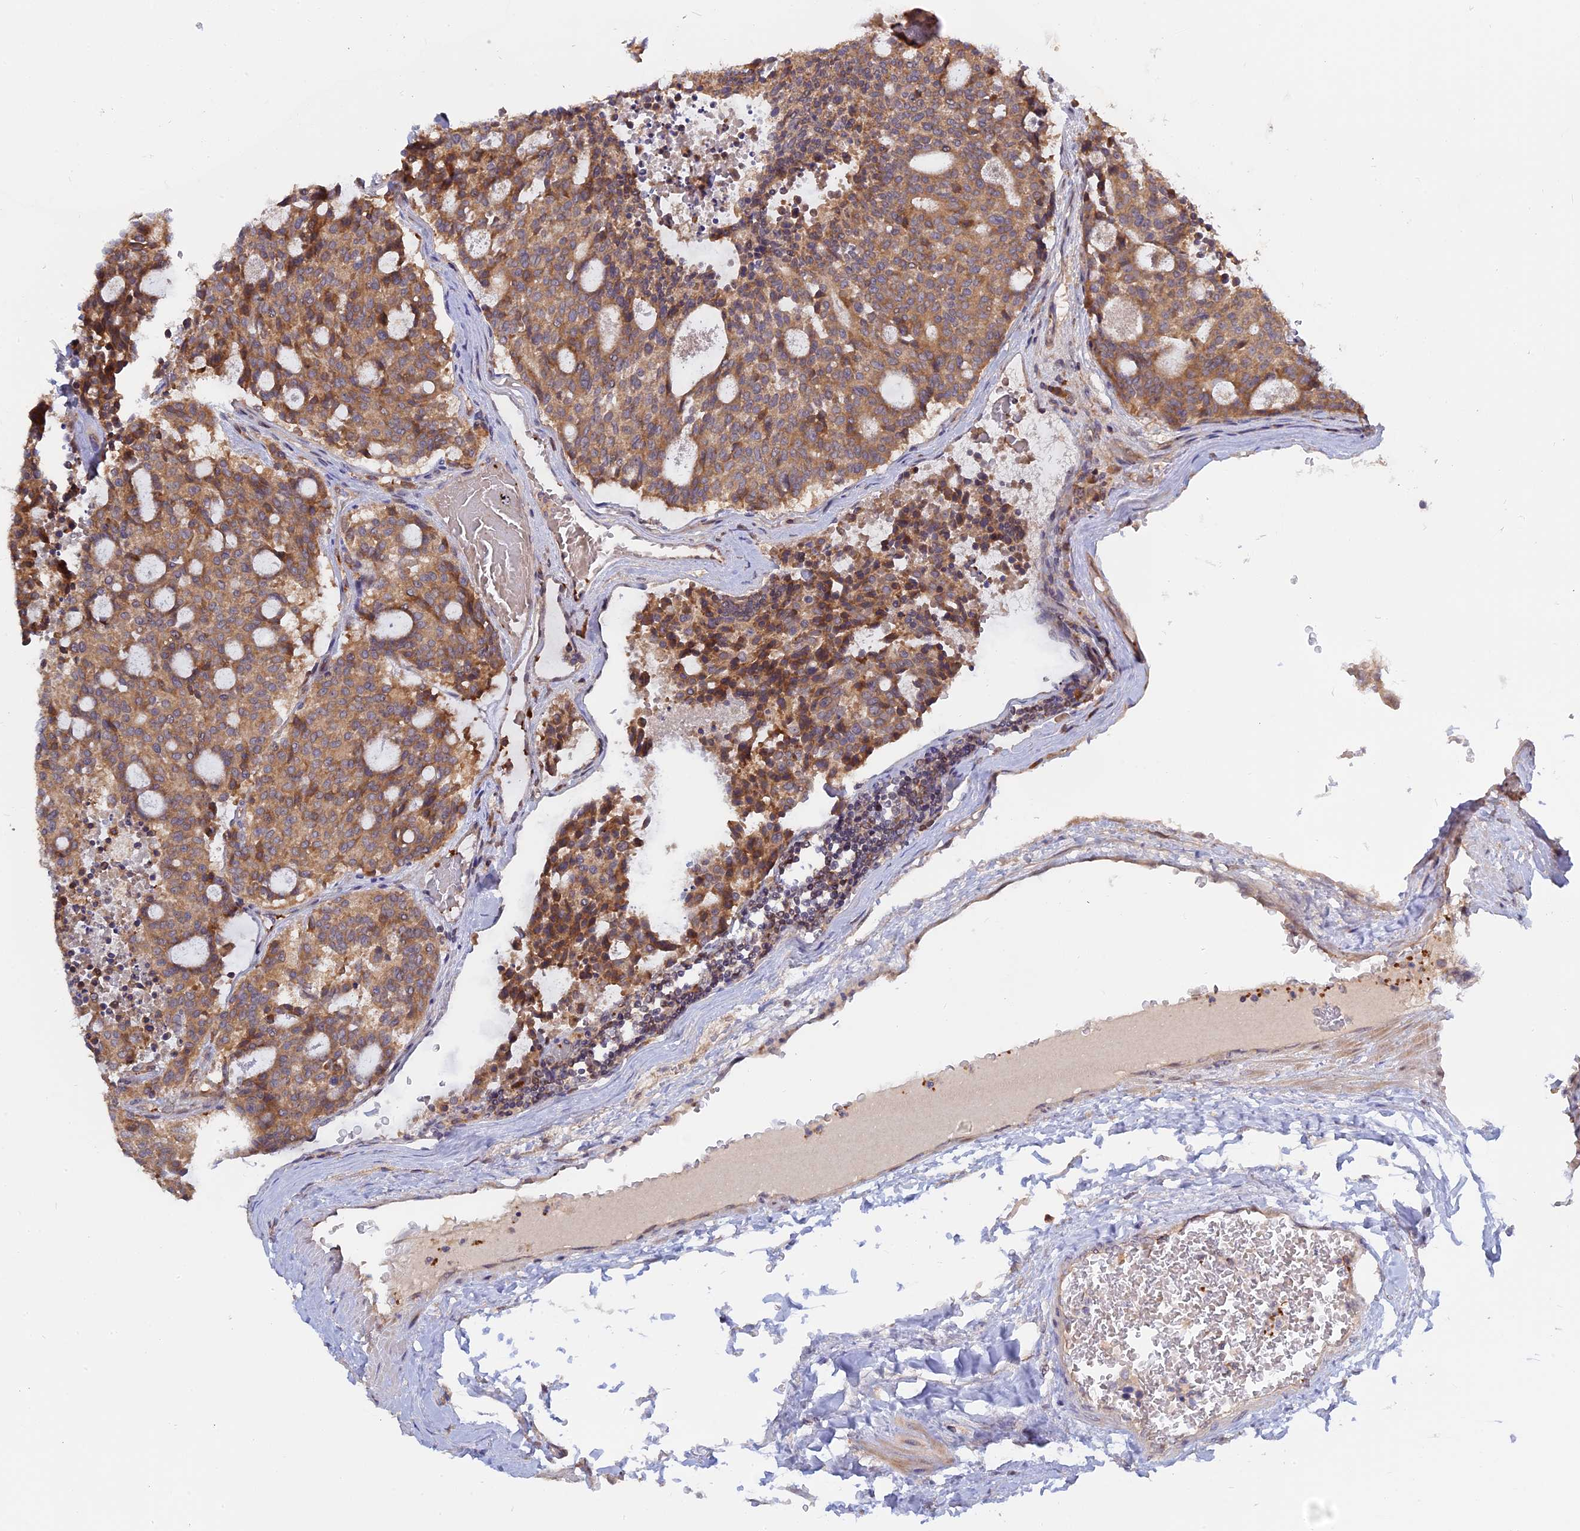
{"staining": {"intensity": "moderate", "quantity": ">75%", "location": "cytoplasmic/membranous"}, "tissue": "carcinoid", "cell_type": "Tumor cells", "image_type": "cancer", "snomed": [{"axis": "morphology", "description": "Carcinoid, malignant, NOS"}, {"axis": "topography", "description": "Pancreas"}], "caption": "An image of carcinoid stained for a protein demonstrates moderate cytoplasmic/membranous brown staining in tumor cells.", "gene": "IL21R", "patient": {"sex": "female", "age": 54}}